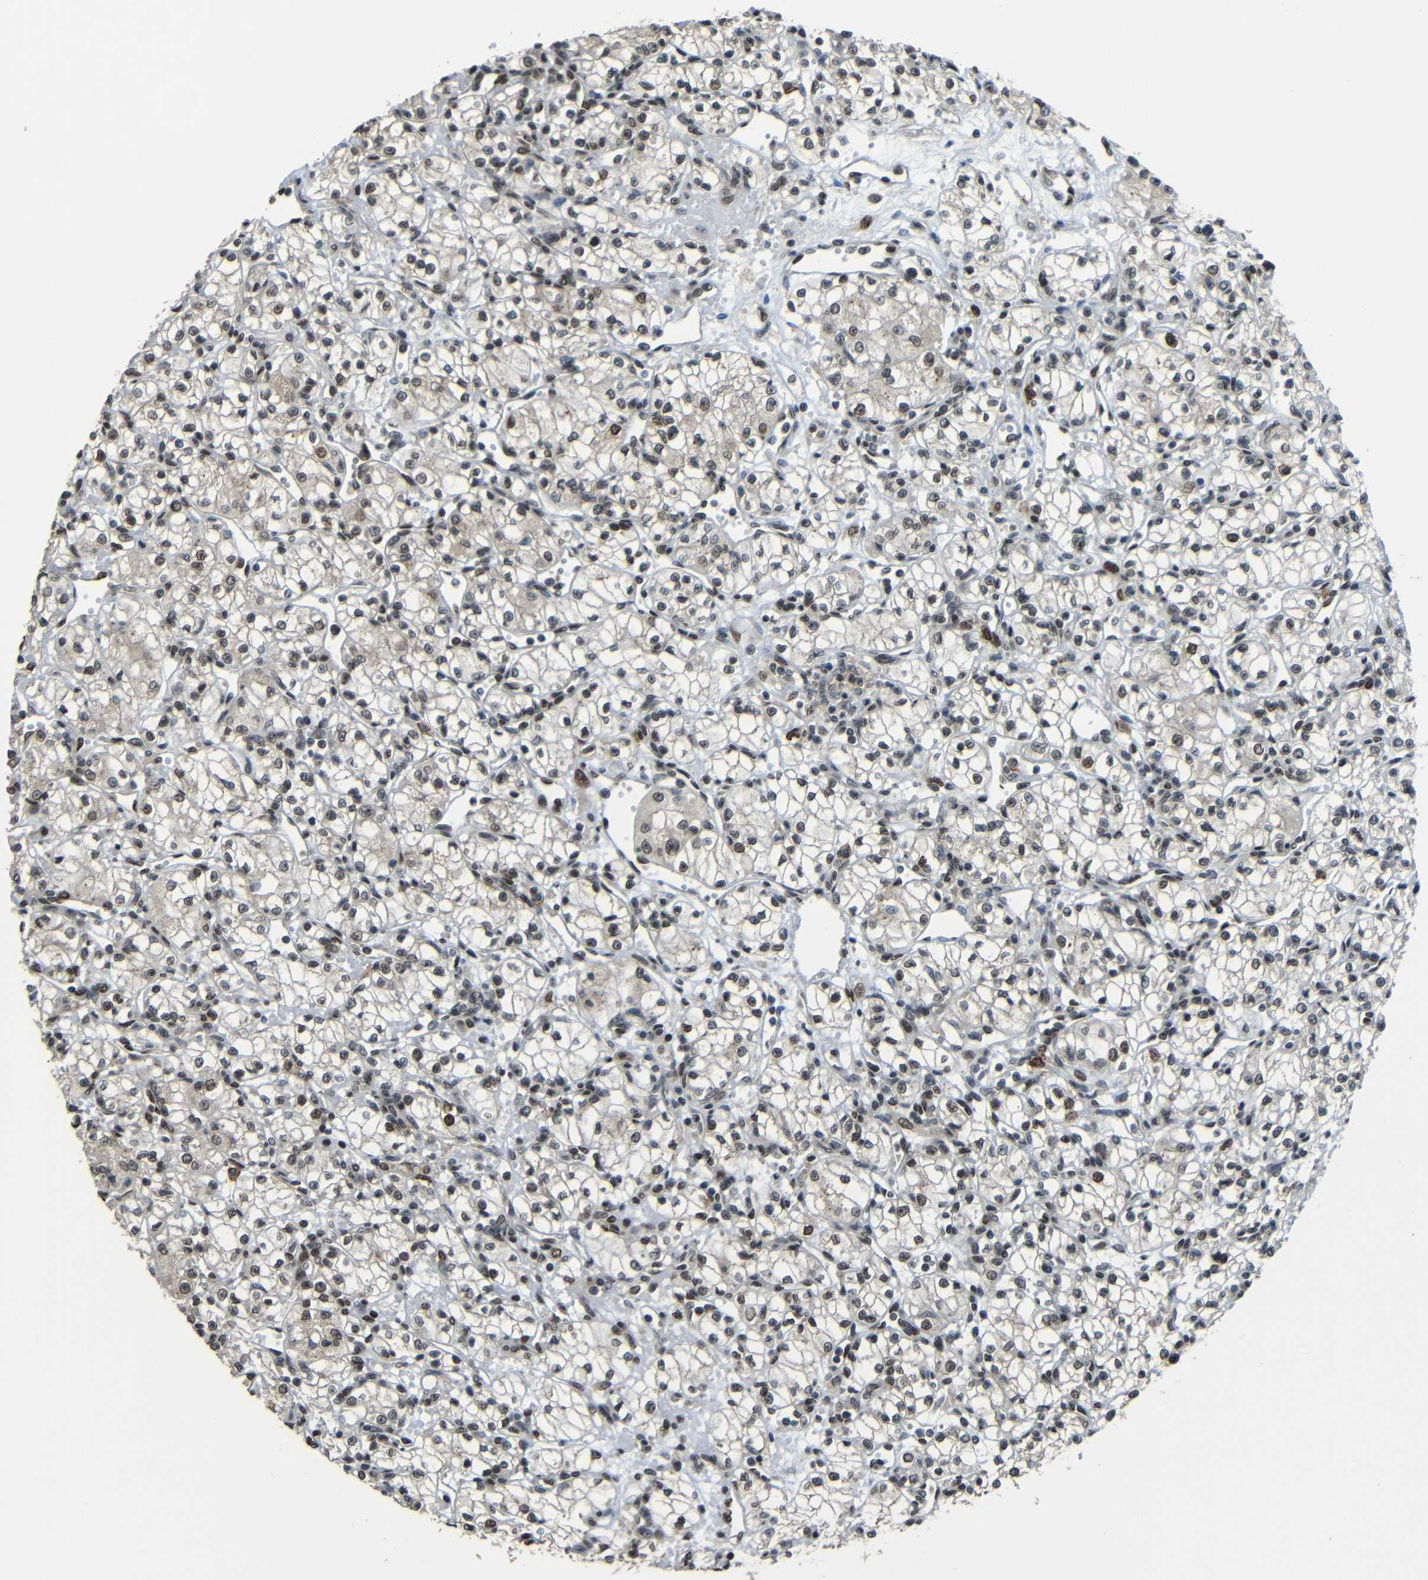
{"staining": {"intensity": "weak", "quantity": "25%-75%", "location": "nuclear"}, "tissue": "renal cancer", "cell_type": "Tumor cells", "image_type": "cancer", "snomed": [{"axis": "morphology", "description": "Normal tissue, NOS"}, {"axis": "morphology", "description": "Adenocarcinoma, NOS"}, {"axis": "topography", "description": "Kidney"}], "caption": "Tumor cells reveal low levels of weak nuclear expression in approximately 25%-75% of cells in human renal cancer.", "gene": "PSIP1", "patient": {"sex": "male", "age": 59}}